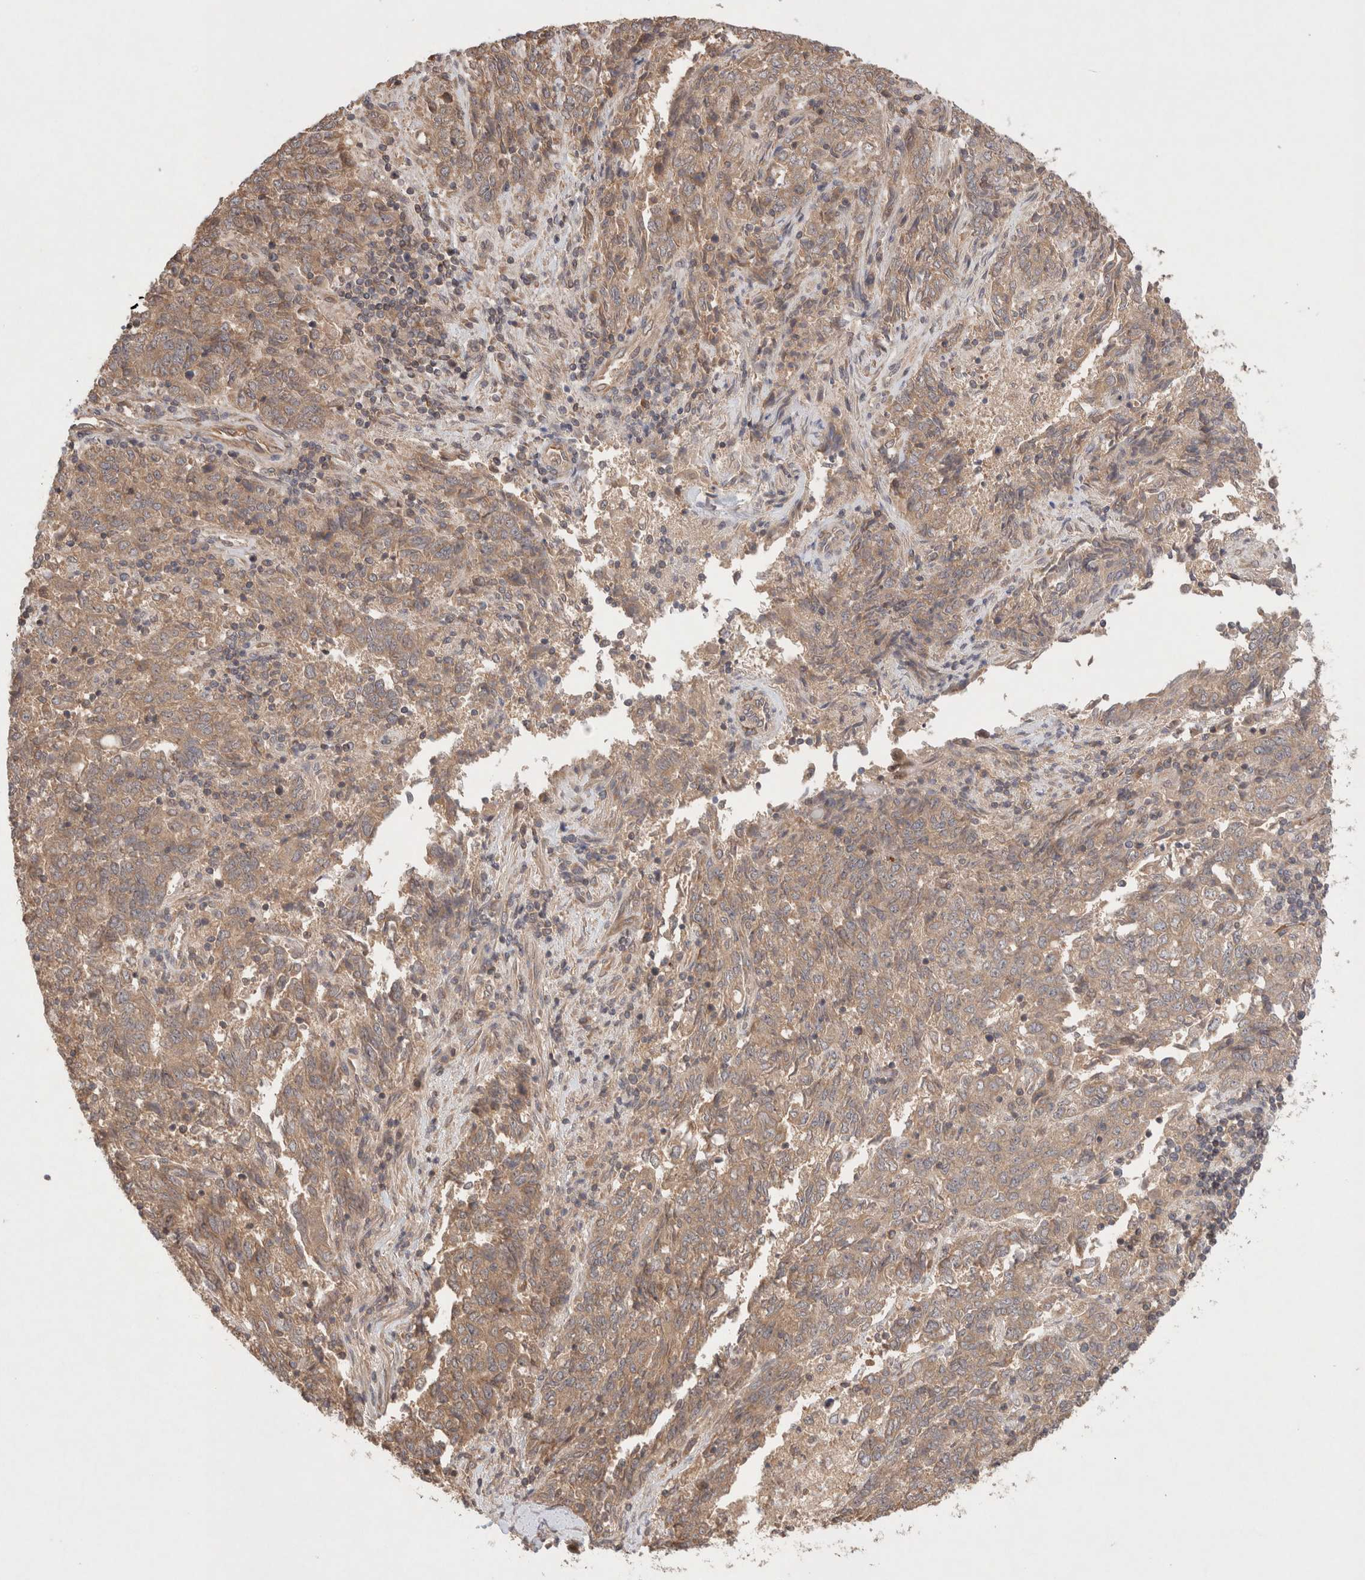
{"staining": {"intensity": "moderate", "quantity": ">75%", "location": "cytoplasmic/membranous"}, "tissue": "endometrial cancer", "cell_type": "Tumor cells", "image_type": "cancer", "snomed": [{"axis": "morphology", "description": "Adenocarcinoma, NOS"}, {"axis": "topography", "description": "Endometrium"}], "caption": "Tumor cells display medium levels of moderate cytoplasmic/membranous expression in about >75% of cells in adenocarcinoma (endometrial). The protein of interest is shown in brown color, while the nuclei are stained blue.", "gene": "KLHL20", "patient": {"sex": "female", "age": 80}}